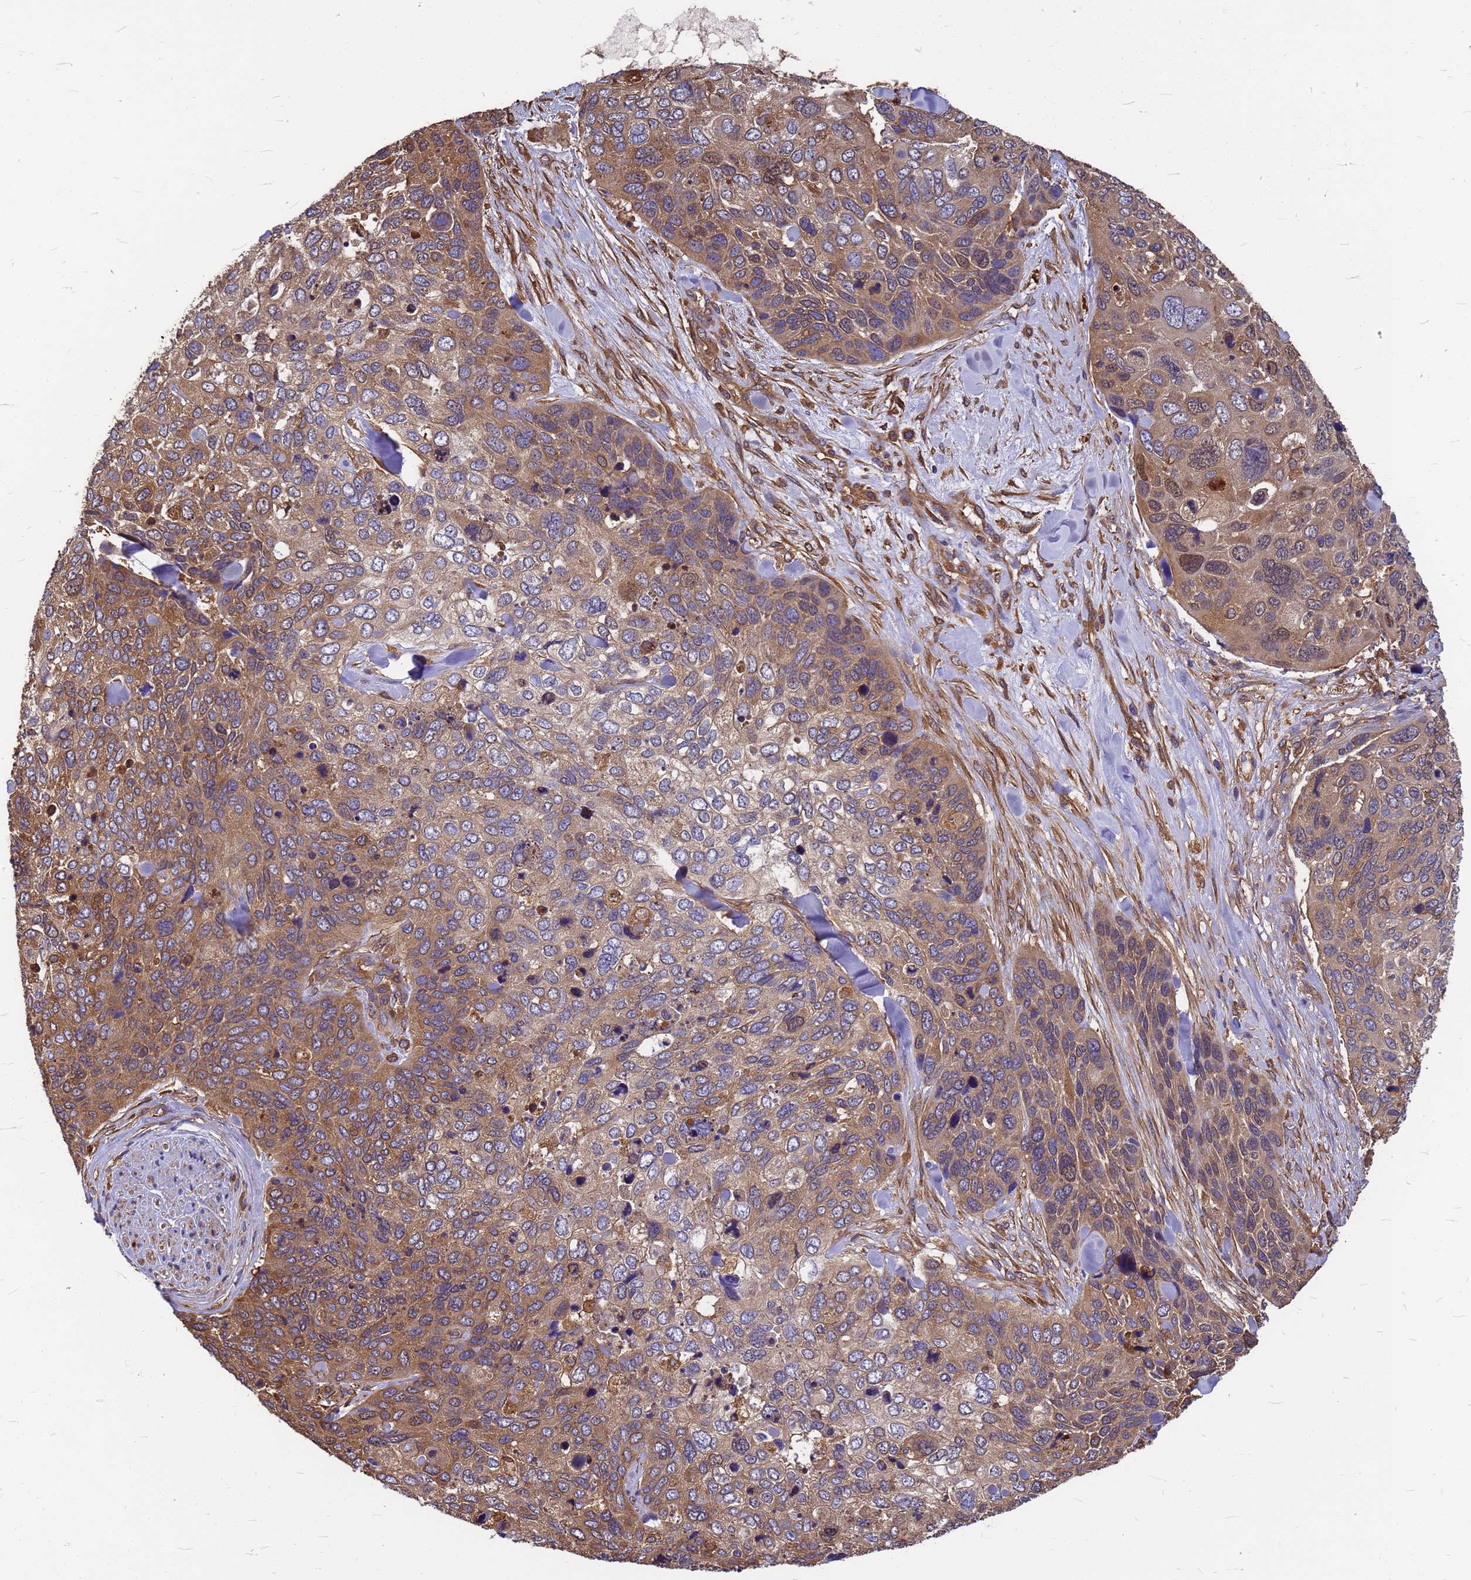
{"staining": {"intensity": "moderate", "quantity": "25%-75%", "location": "cytoplasmic/membranous"}, "tissue": "skin cancer", "cell_type": "Tumor cells", "image_type": "cancer", "snomed": [{"axis": "morphology", "description": "Basal cell carcinoma"}, {"axis": "topography", "description": "Skin"}], "caption": "A brown stain shows moderate cytoplasmic/membranous expression of a protein in skin cancer (basal cell carcinoma) tumor cells.", "gene": "GID4", "patient": {"sex": "female", "age": 74}}